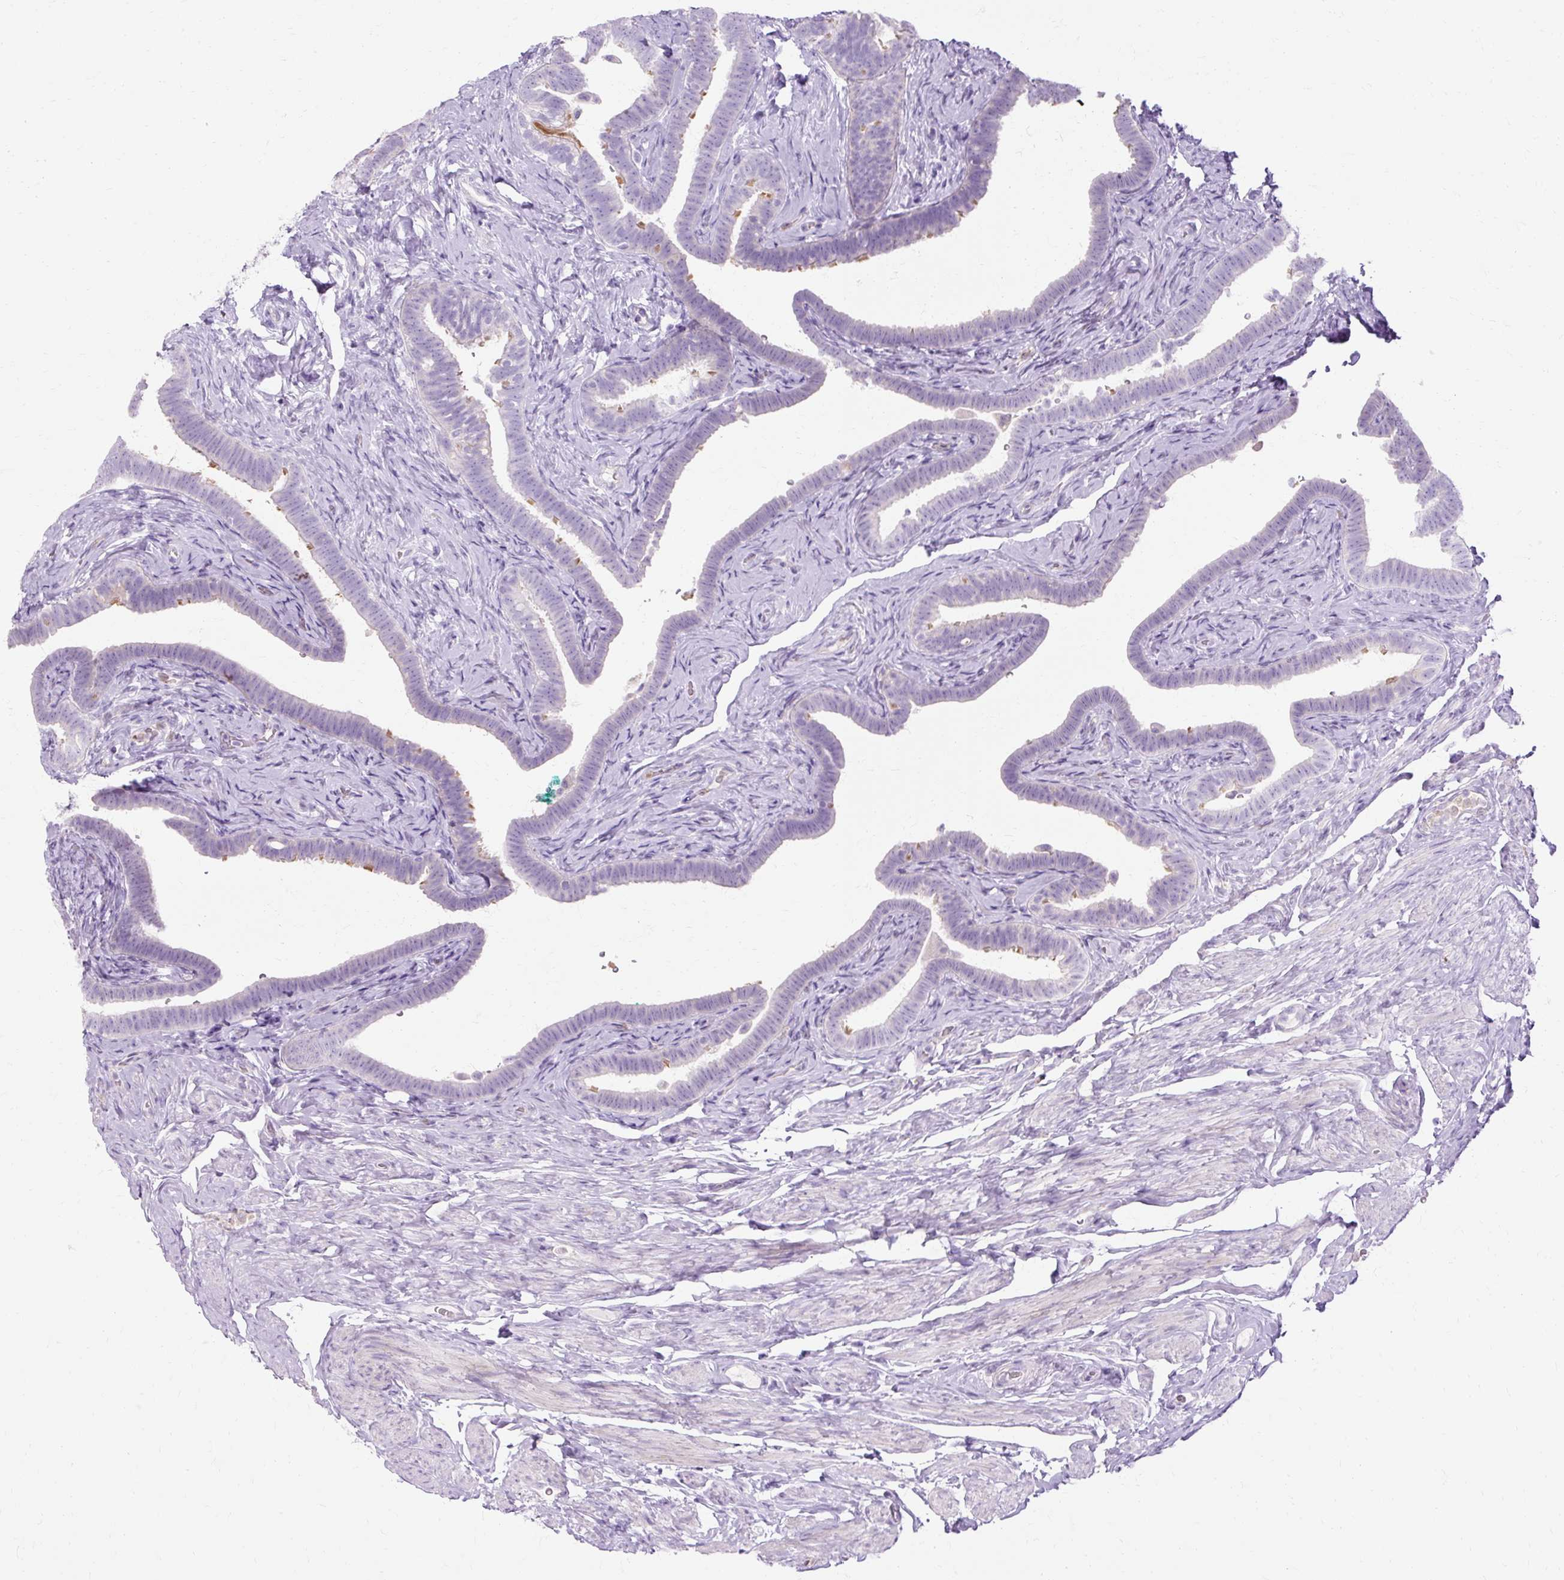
{"staining": {"intensity": "moderate", "quantity": "<25%", "location": "cytoplasmic/membranous"}, "tissue": "fallopian tube", "cell_type": "Glandular cells", "image_type": "normal", "snomed": [{"axis": "morphology", "description": "Normal tissue, NOS"}, {"axis": "topography", "description": "Fallopian tube"}], "caption": "The micrograph shows staining of benign fallopian tube, revealing moderate cytoplasmic/membranous protein expression (brown color) within glandular cells.", "gene": "HSD11B1", "patient": {"sex": "female", "age": 69}}